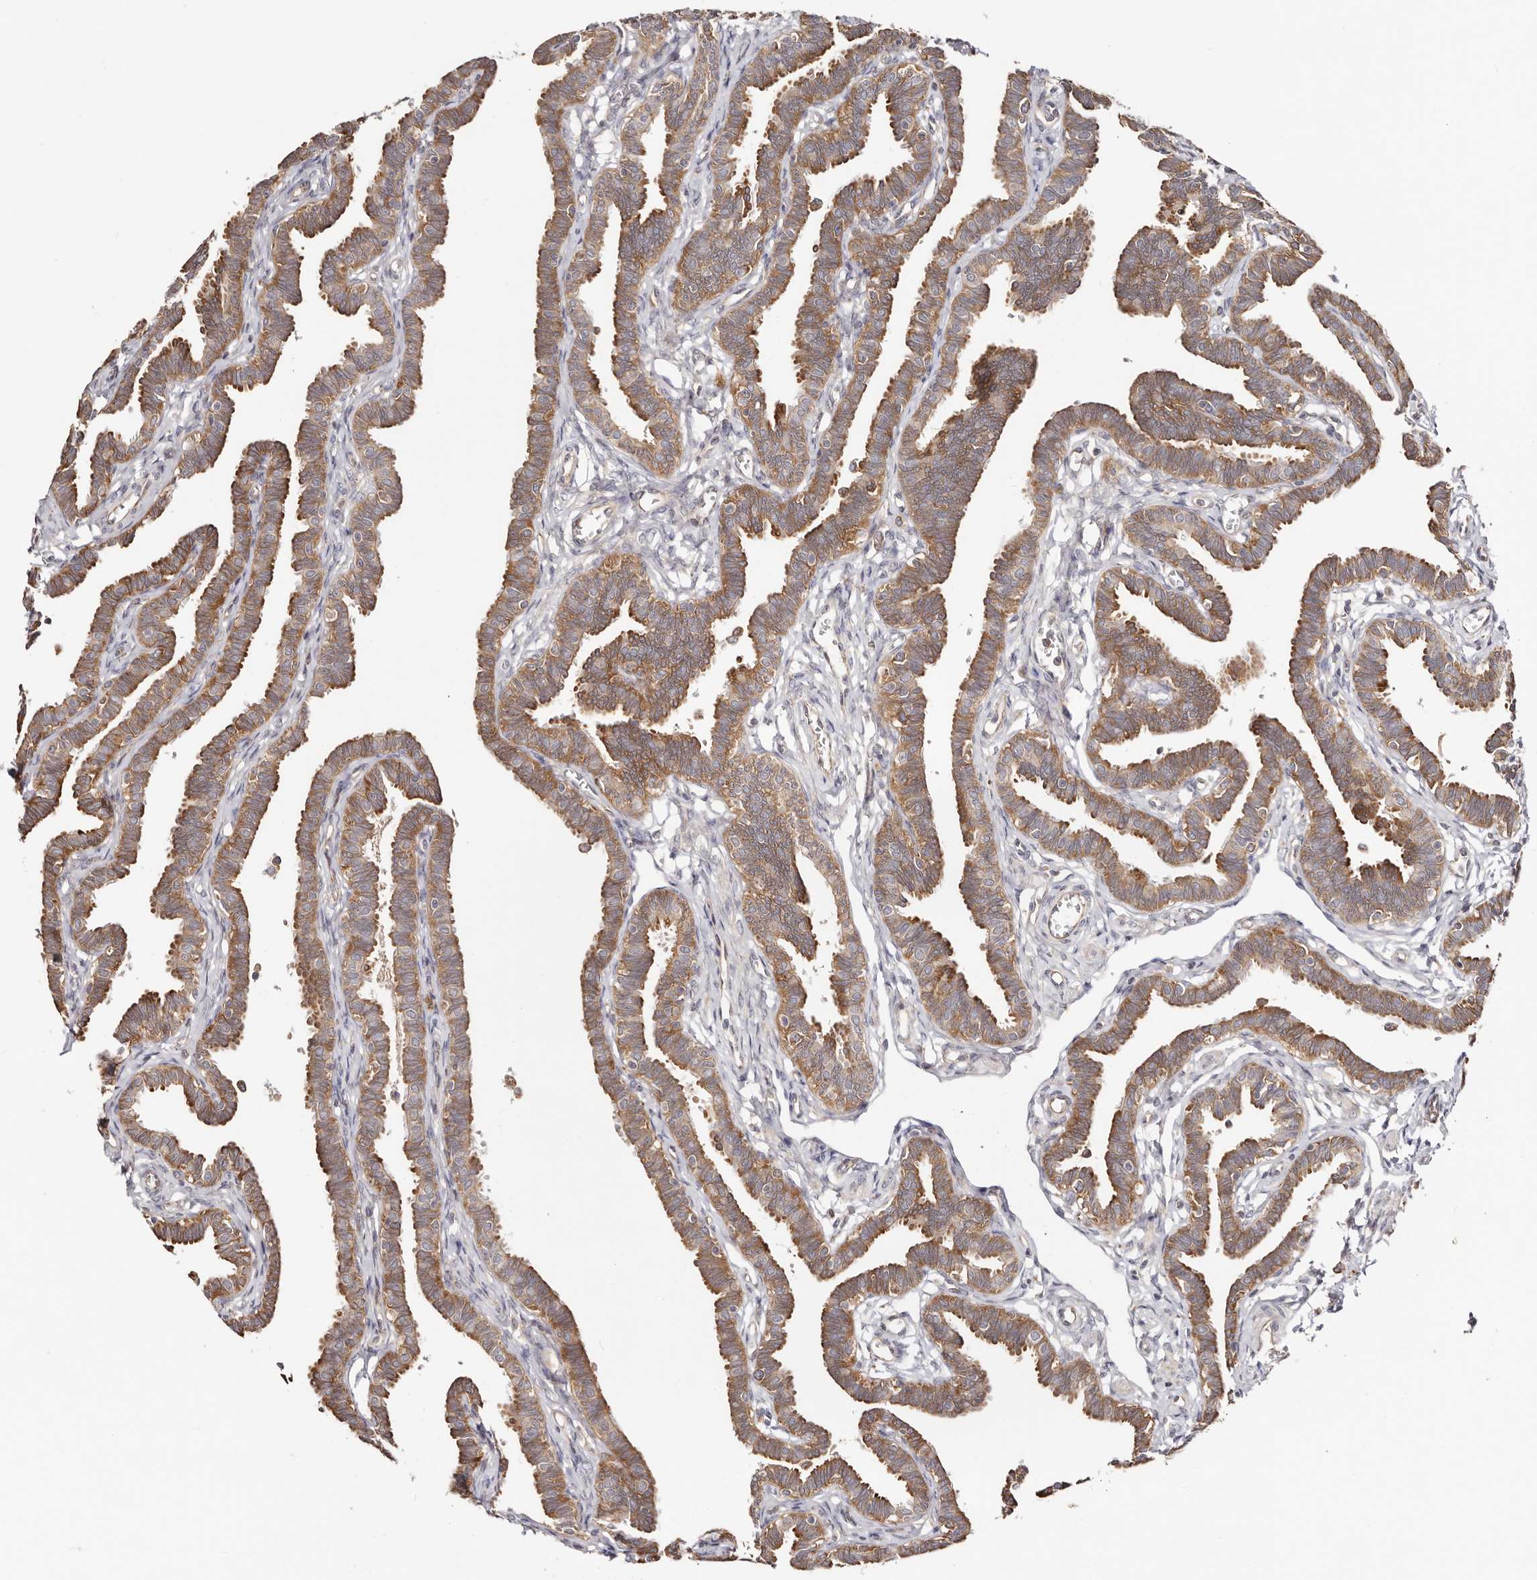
{"staining": {"intensity": "moderate", "quantity": ">75%", "location": "cytoplasmic/membranous"}, "tissue": "fallopian tube", "cell_type": "Glandular cells", "image_type": "normal", "snomed": [{"axis": "morphology", "description": "Normal tissue, NOS"}, {"axis": "topography", "description": "Fallopian tube"}, {"axis": "topography", "description": "Ovary"}], "caption": "About >75% of glandular cells in unremarkable fallopian tube demonstrate moderate cytoplasmic/membranous protein expression as visualized by brown immunohistochemical staining.", "gene": "GNA13", "patient": {"sex": "female", "age": 23}}